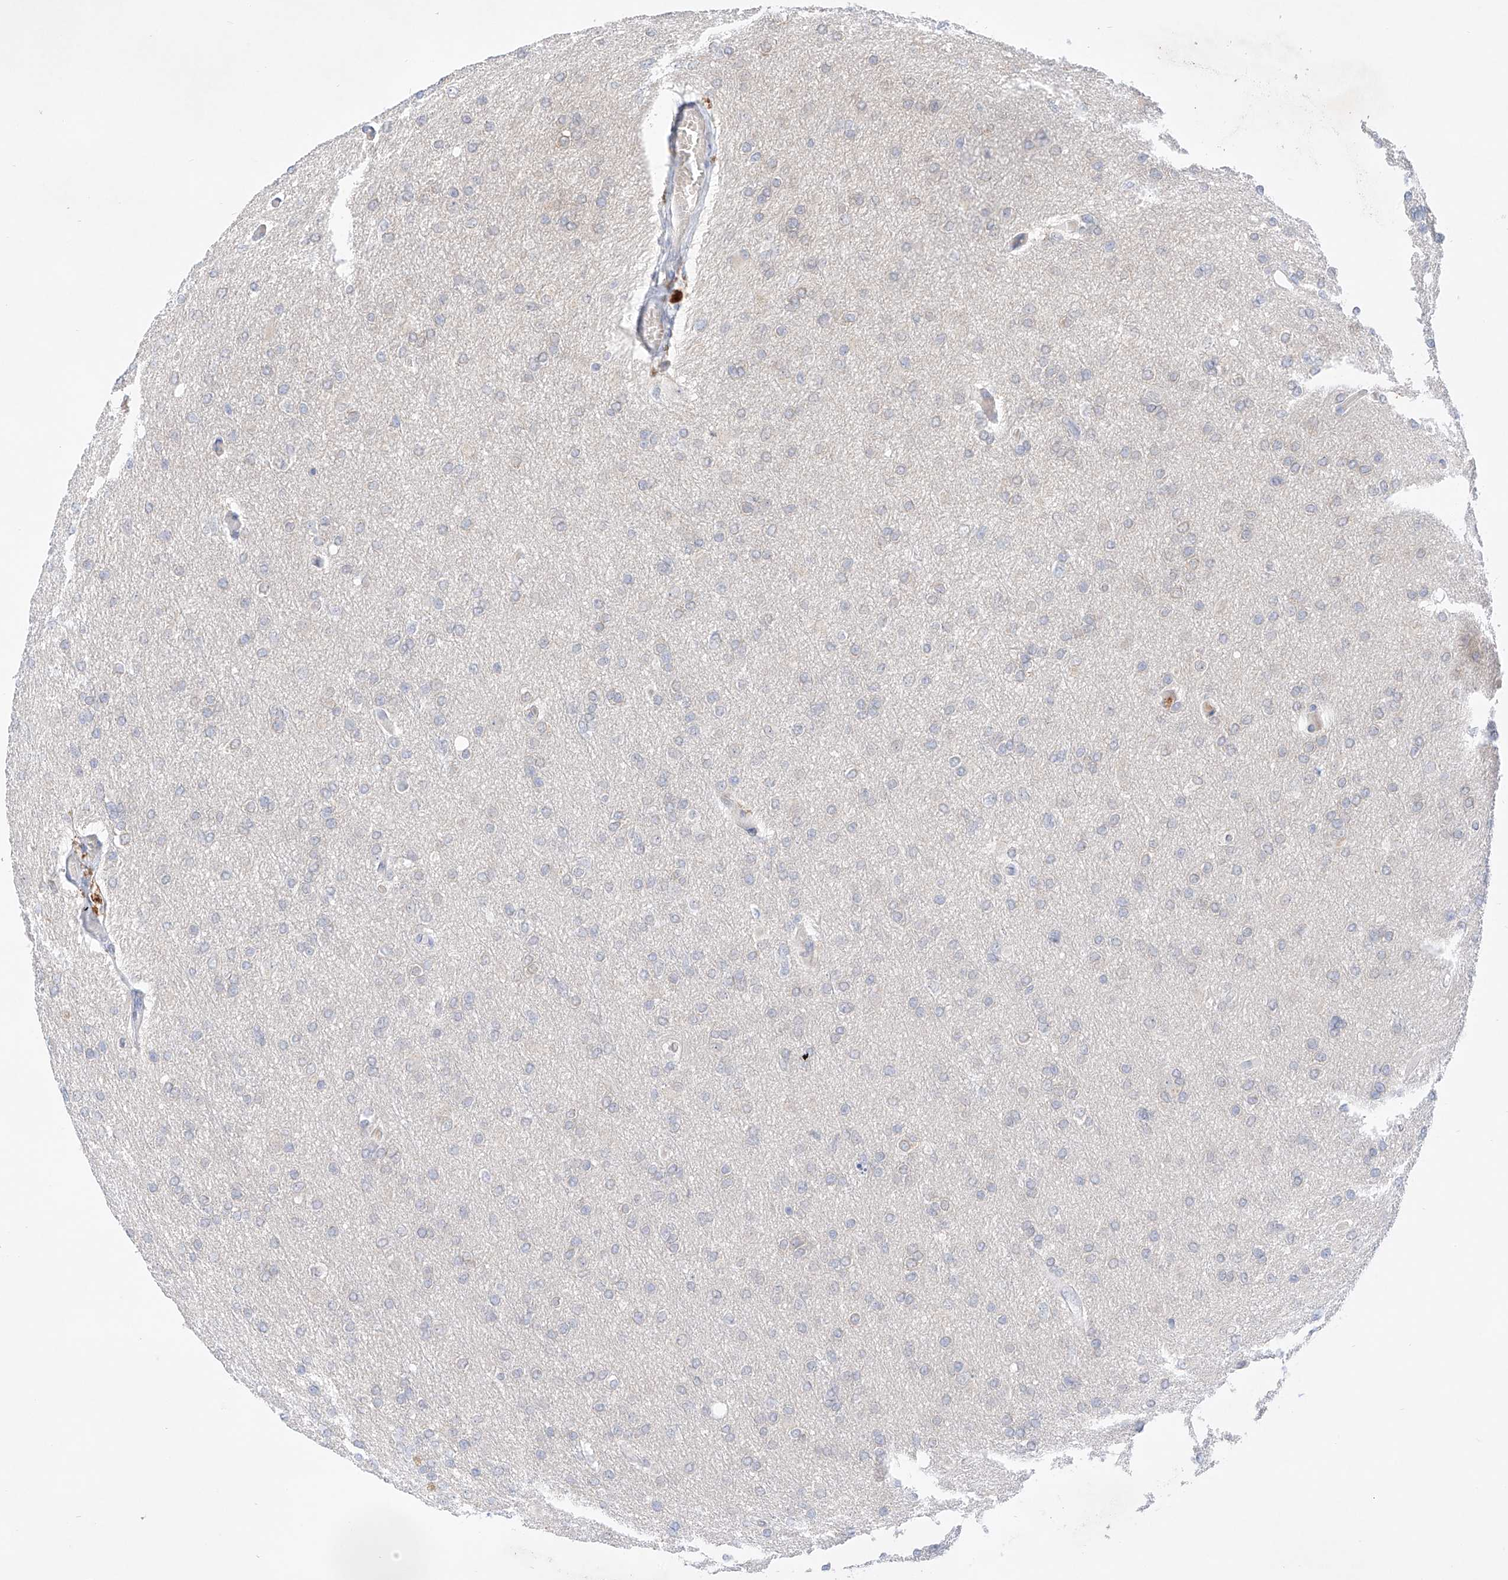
{"staining": {"intensity": "negative", "quantity": "none", "location": "none"}, "tissue": "glioma", "cell_type": "Tumor cells", "image_type": "cancer", "snomed": [{"axis": "morphology", "description": "Glioma, malignant, High grade"}, {"axis": "topography", "description": "Cerebral cortex"}], "caption": "The immunohistochemistry (IHC) micrograph has no significant expression in tumor cells of glioma tissue. (Brightfield microscopy of DAB immunohistochemistry at high magnification).", "gene": "ZNF124", "patient": {"sex": "female", "age": 36}}